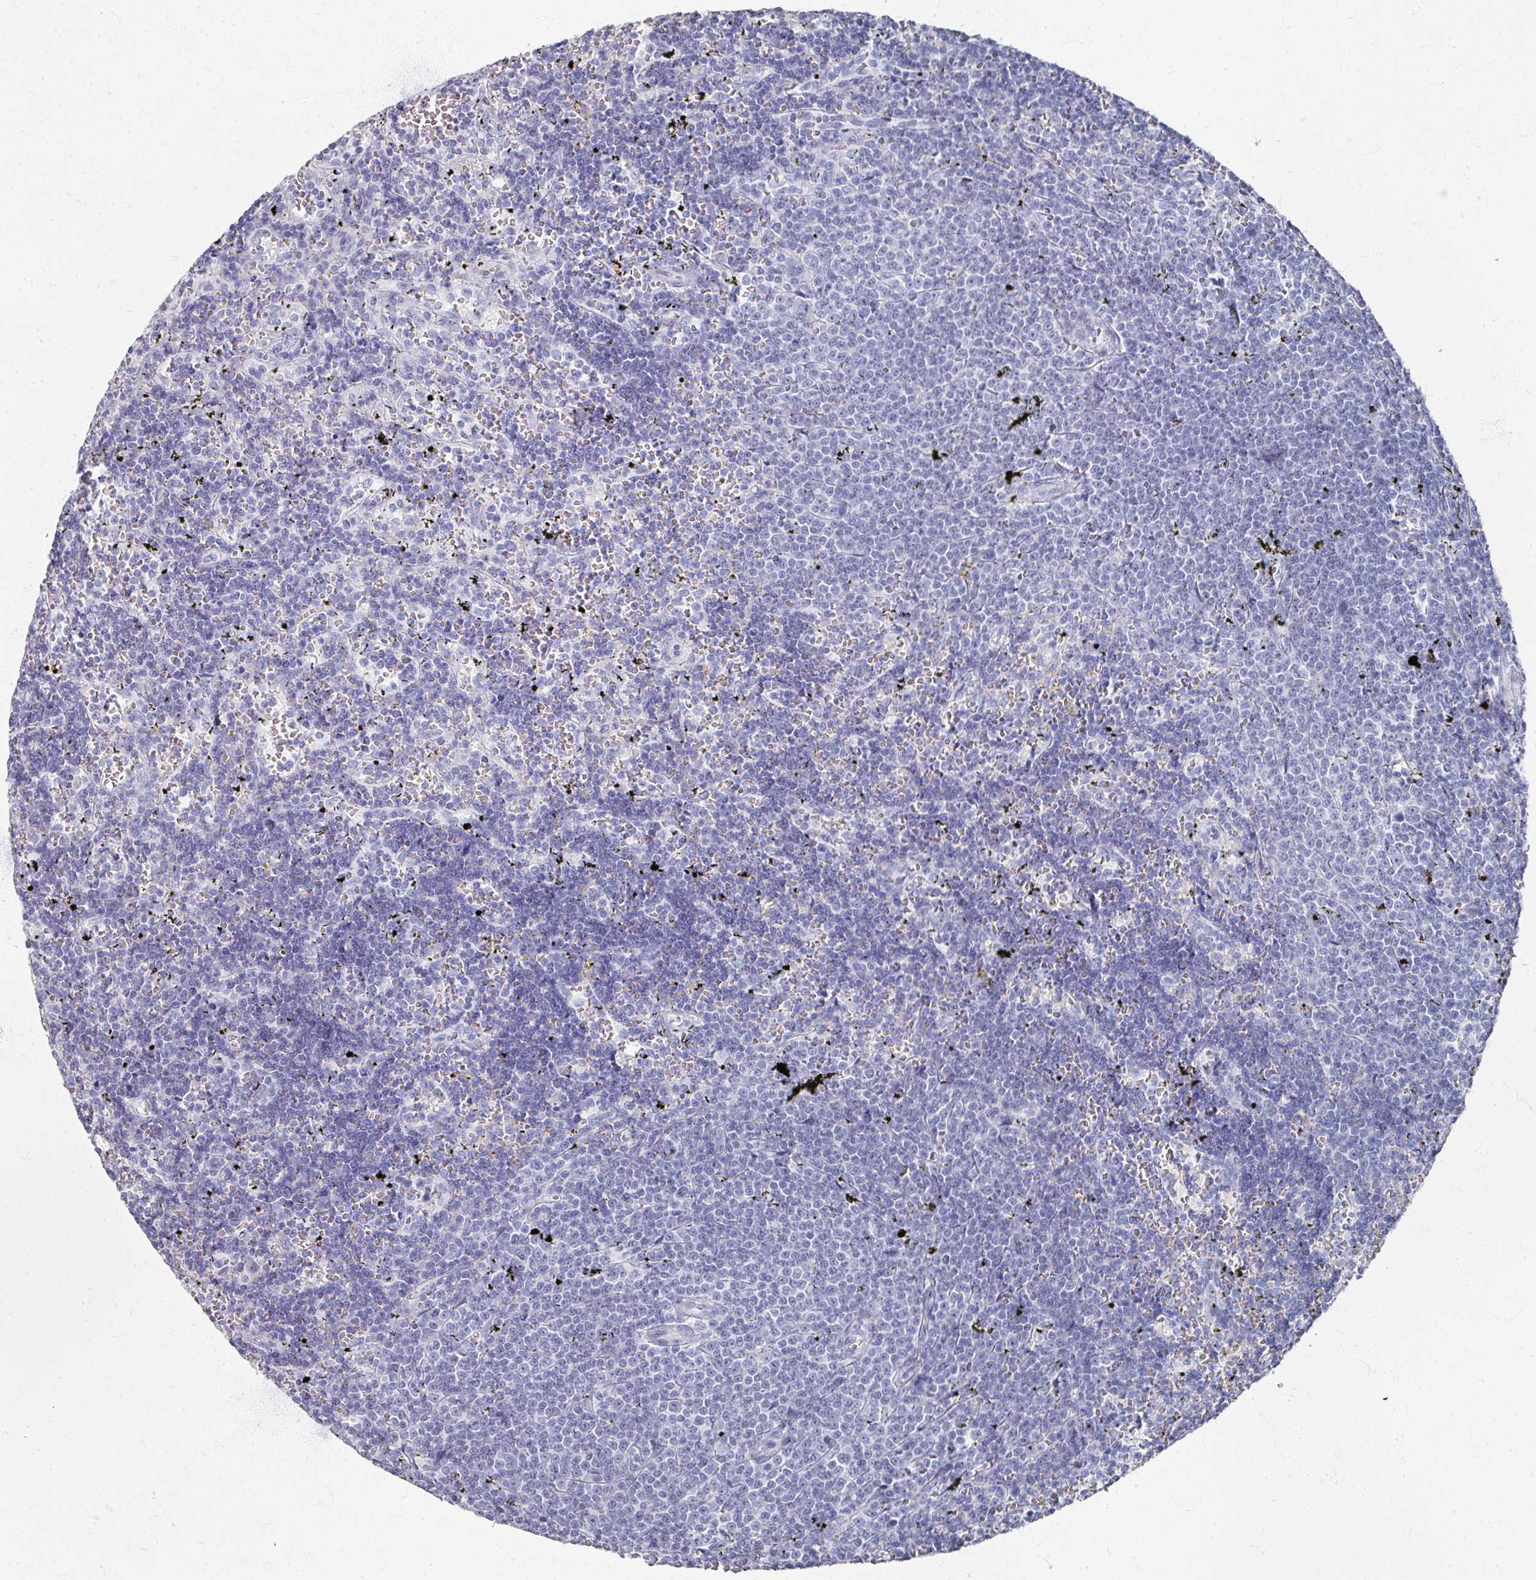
{"staining": {"intensity": "negative", "quantity": "none", "location": "none"}, "tissue": "lymphoma", "cell_type": "Tumor cells", "image_type": "cancer", "snomed": [{"axis": "morphology", "description": "Malignant lymphoma, non-Hodgkin's type, Low grade"}, {"axis": "topography", "description": "Spleen"}], "caption": "The histopathology image reveals no staining of tumor cells in malignant lymphoma, non-Hodgkin's type (low-grade).", "gene": "PSKH1", "patient": {"sex": "male", "age": 60}}